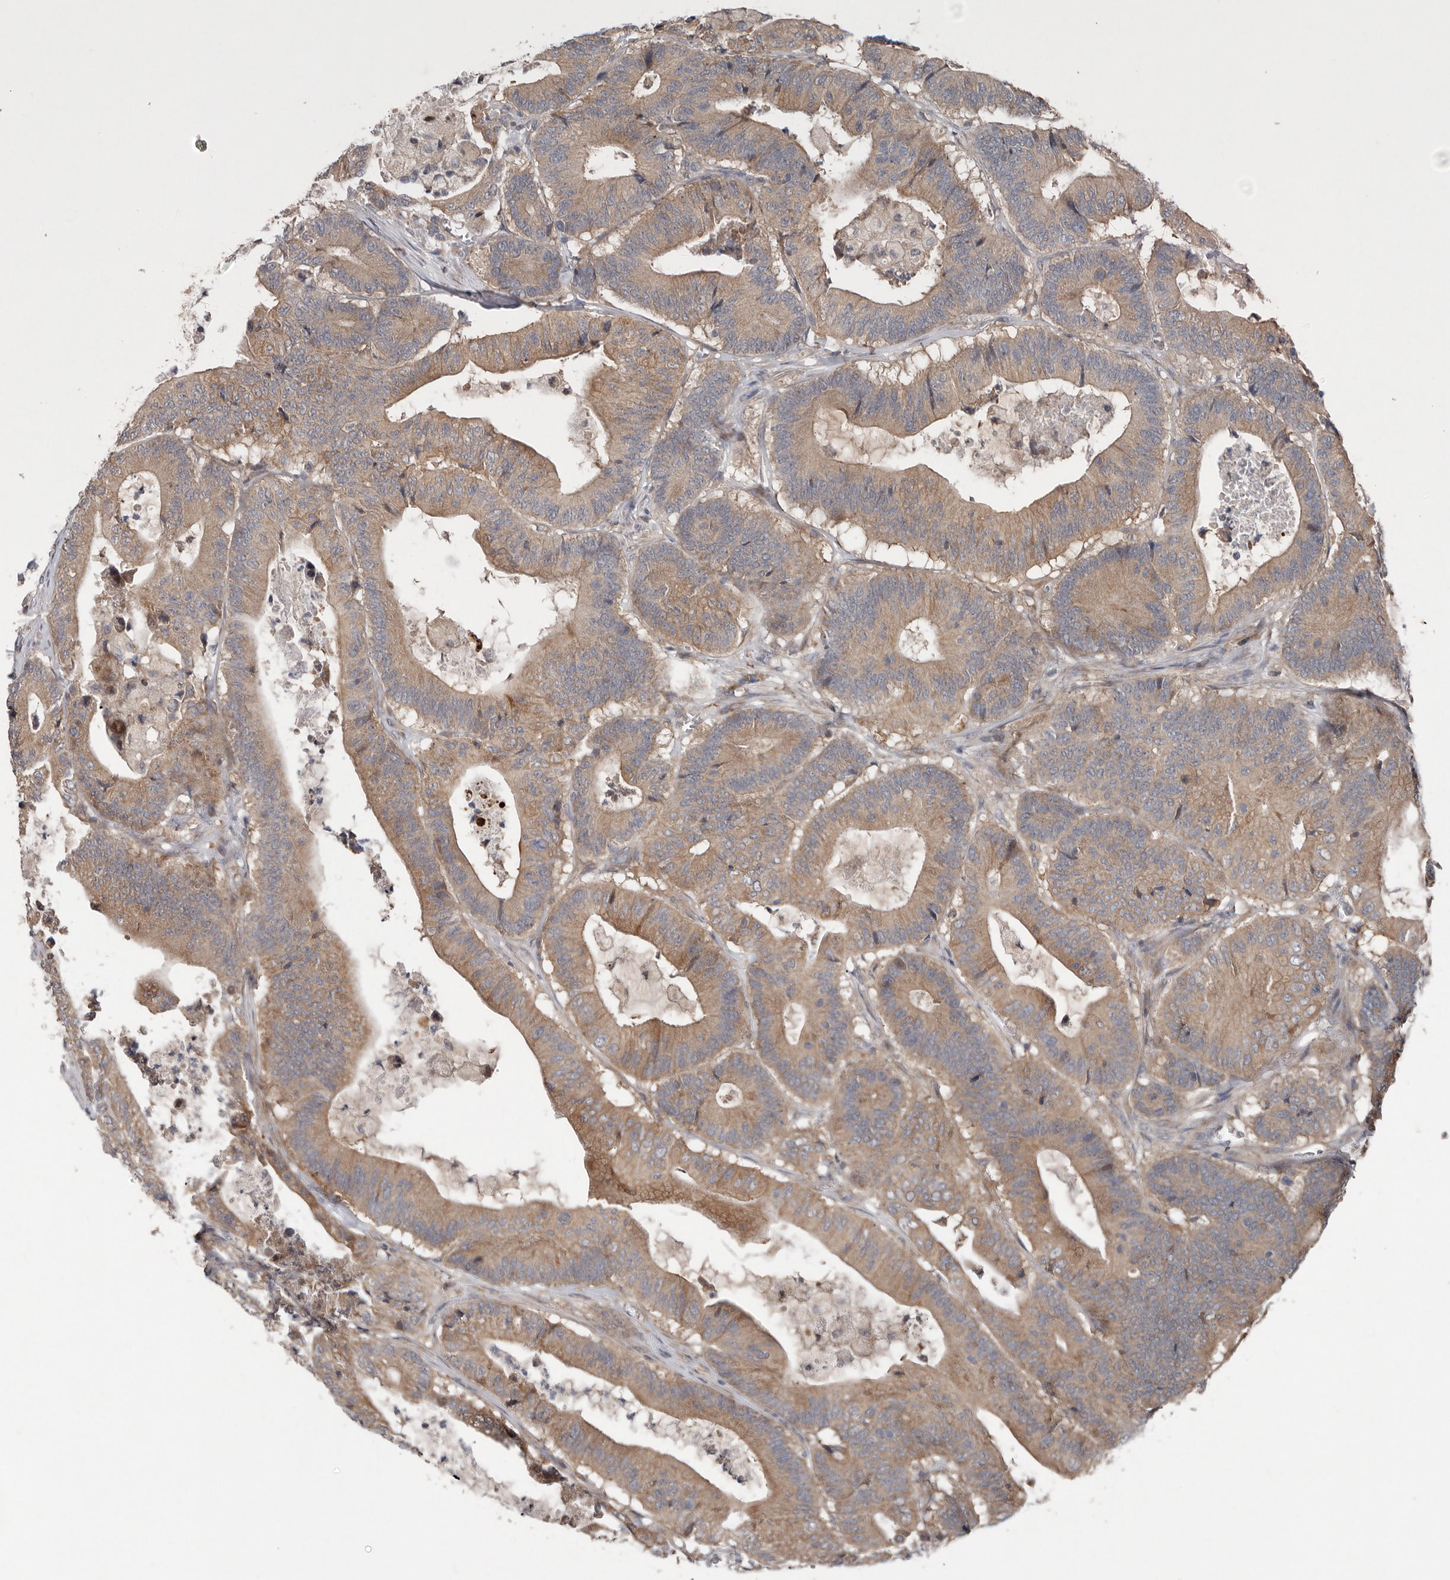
{"staining": {"intensity": "moderate", "quantity": ">75%", "location": "cytoplasmic/membranous"}, "tissue": "colorectal cancer", "cell_type": "Tumor cells", "image_type": "cancer", "snomed": [{"axis": "morphology", "description": "Adenocarcinoma, NOS"}, {"axis": "topography", "description": "Colon"}], "caption": "Colorectal cancer (adenocarcinoma) tissue shows moderate cytoplasmic/membranous positivity in approximately >75% of tumor cells, visualized by immunohistochemistry.", "gene": "CHML", "patient": {"sex": "female", "age": 84}}